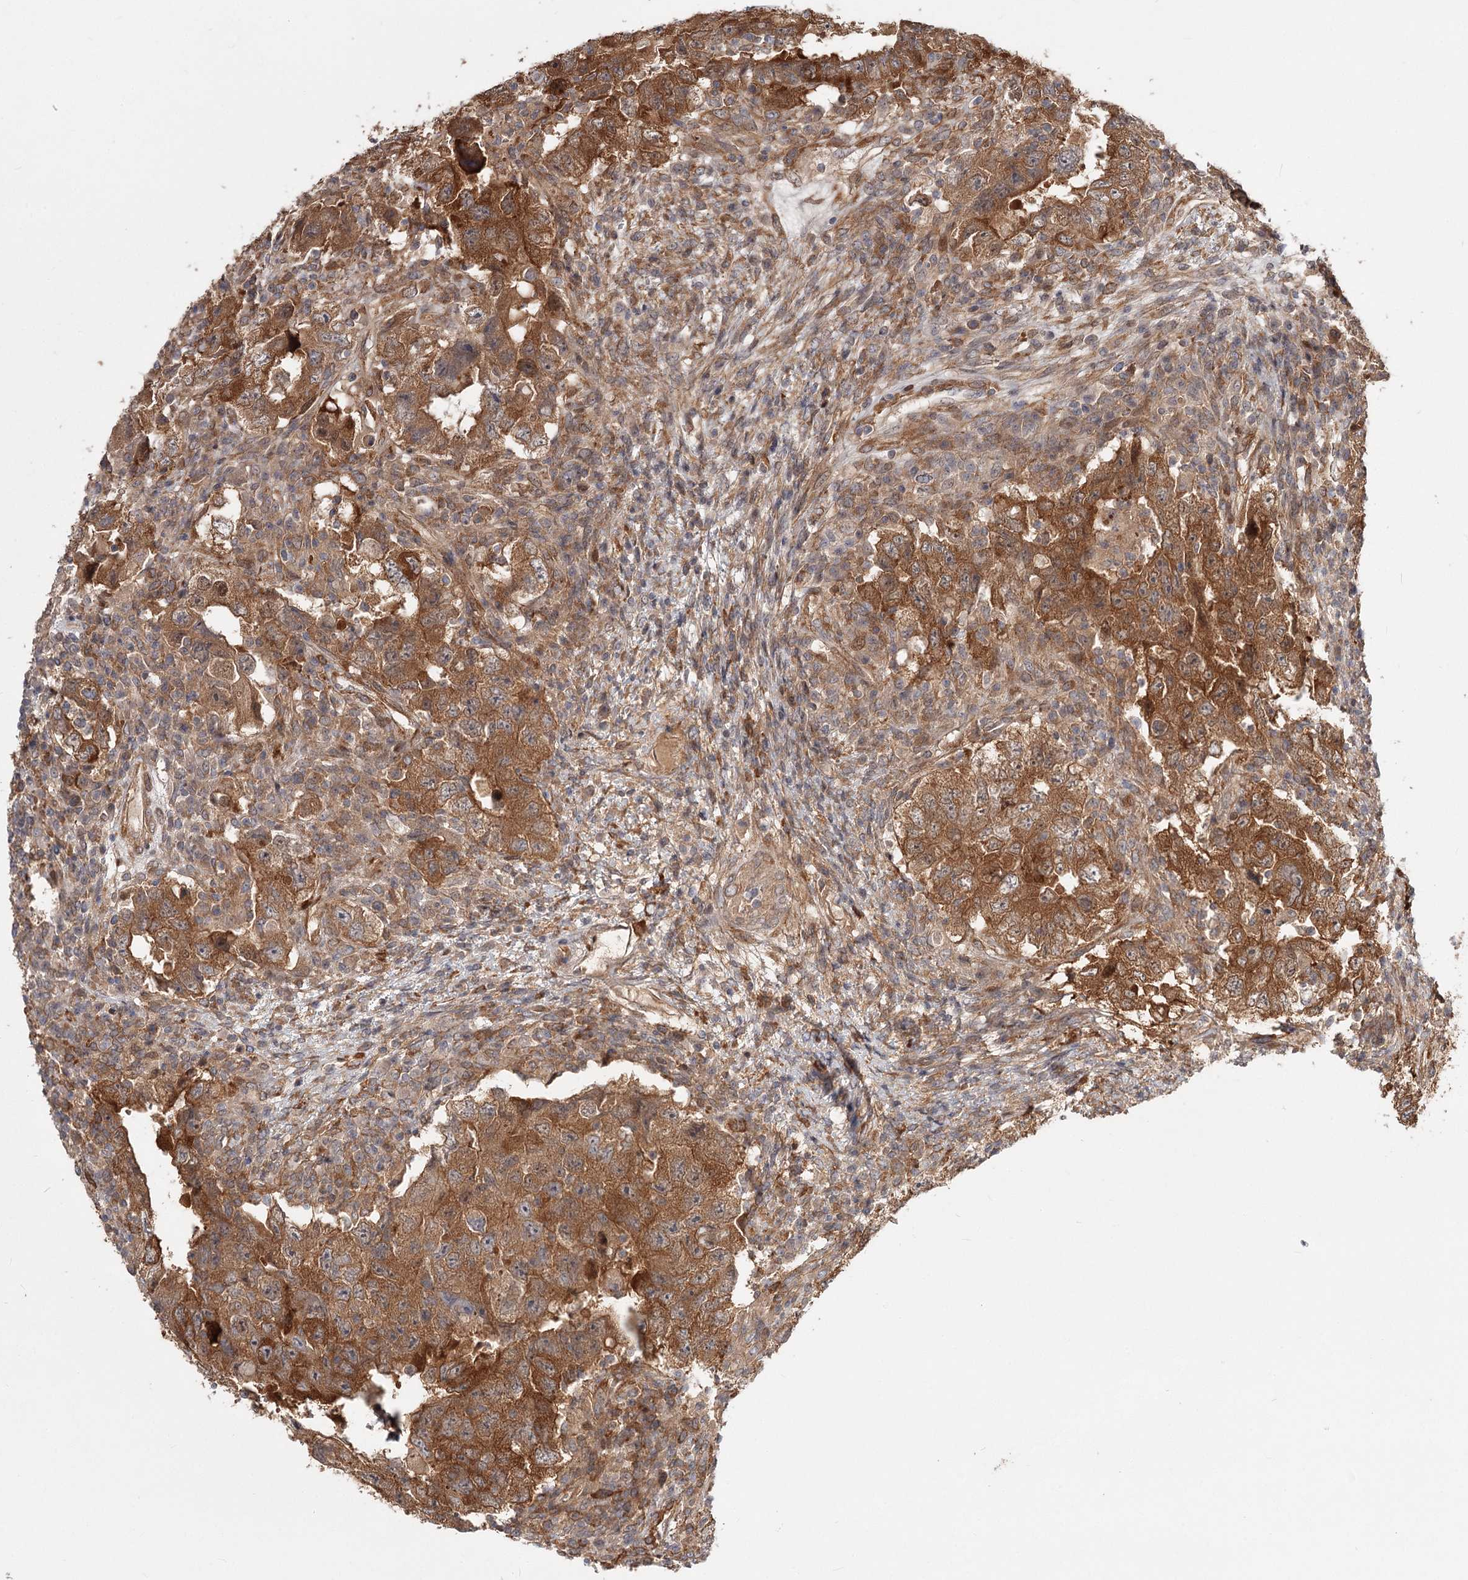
{"staining": {"intensity": "moderate", "quantity": ">75%", "location": "cytoplasmic/membranous"}, "tissue": "testis cancer", "cell_type": "Tumor cells", "image_type": "cancer", "snomed": [{"axis": "morphology", "description": "Carcinoma, Embryonal, NOS"}, {"axis": "topography", "description": "Testis"}], "caption": "High-power microscopy captured an immunohistochemistry (IHC) photomicrograph of embryonal carcinoma (testis), revealing moderate cytoplasmic/membranous staining in approximately >75% of tumor cells.", "gene": "CCNG2", "patient": {"sex": "male", "age": 26}}